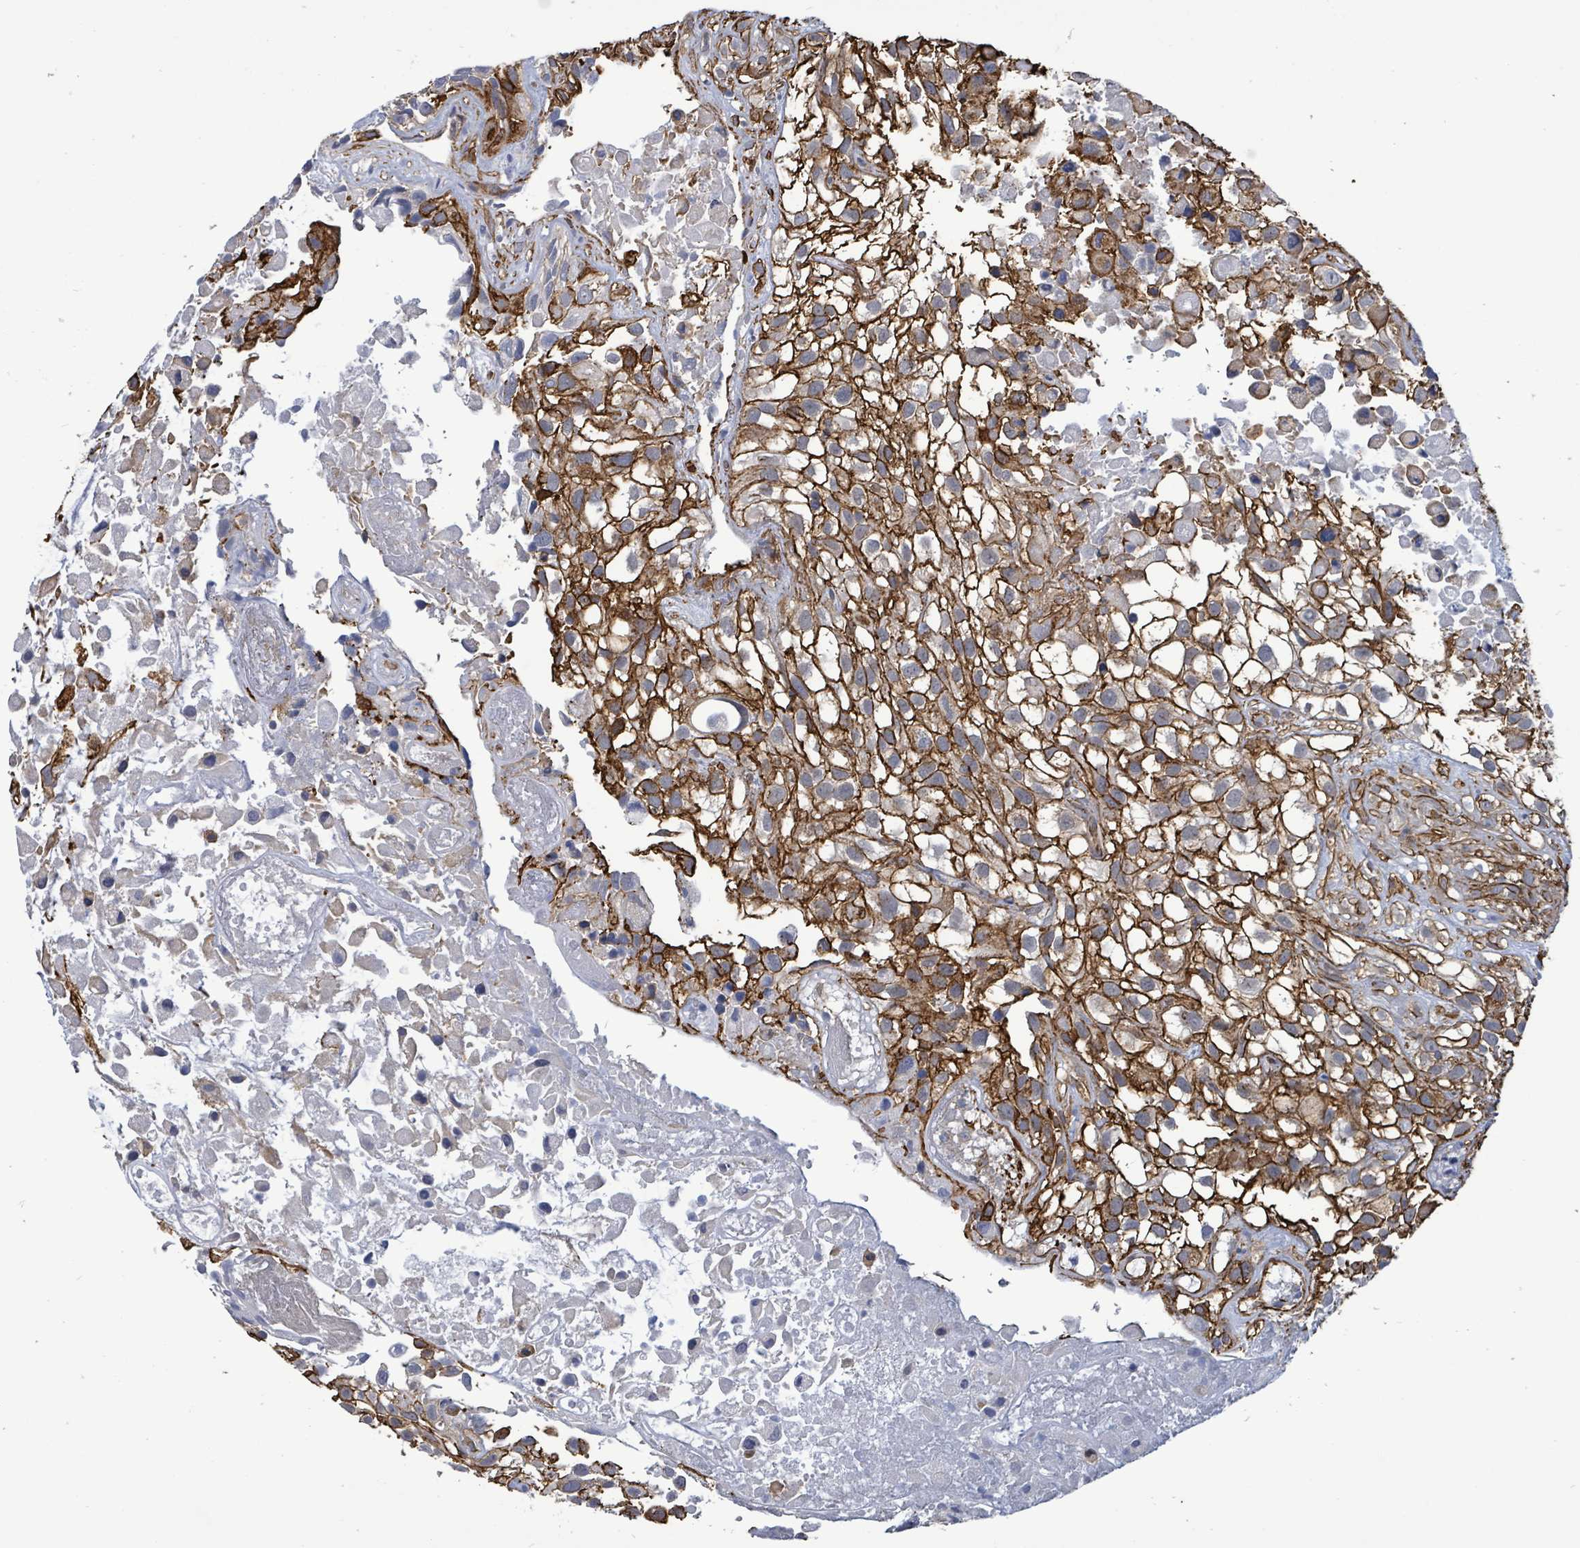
{"staining": {"intensity": "strong", "quantity": ">75%", "location": "cytoplasmic/membranous"}, "tissue": "urothelial cancer", "cell_type": "Tumor cells", "image_type": "cancer", "snomed": [{"axis": "morphology", "description": "Urothelial carcinoma, High grade"}, {"axis": "topography", "description": "Urinary bladder"}], "caption": "High-grade urothelial carcinoma was stained to show a protein in brown. There is high levels of strong cytoplasmic/membranous positivity in approximately >75% of tumor cells. (DAB (3,3'-diaminobenzidine) = brown stain, brightfield microscopy at high magnification).", "gene": "PRKRIP1", "patient": {"sex": "male", "age": 56}}